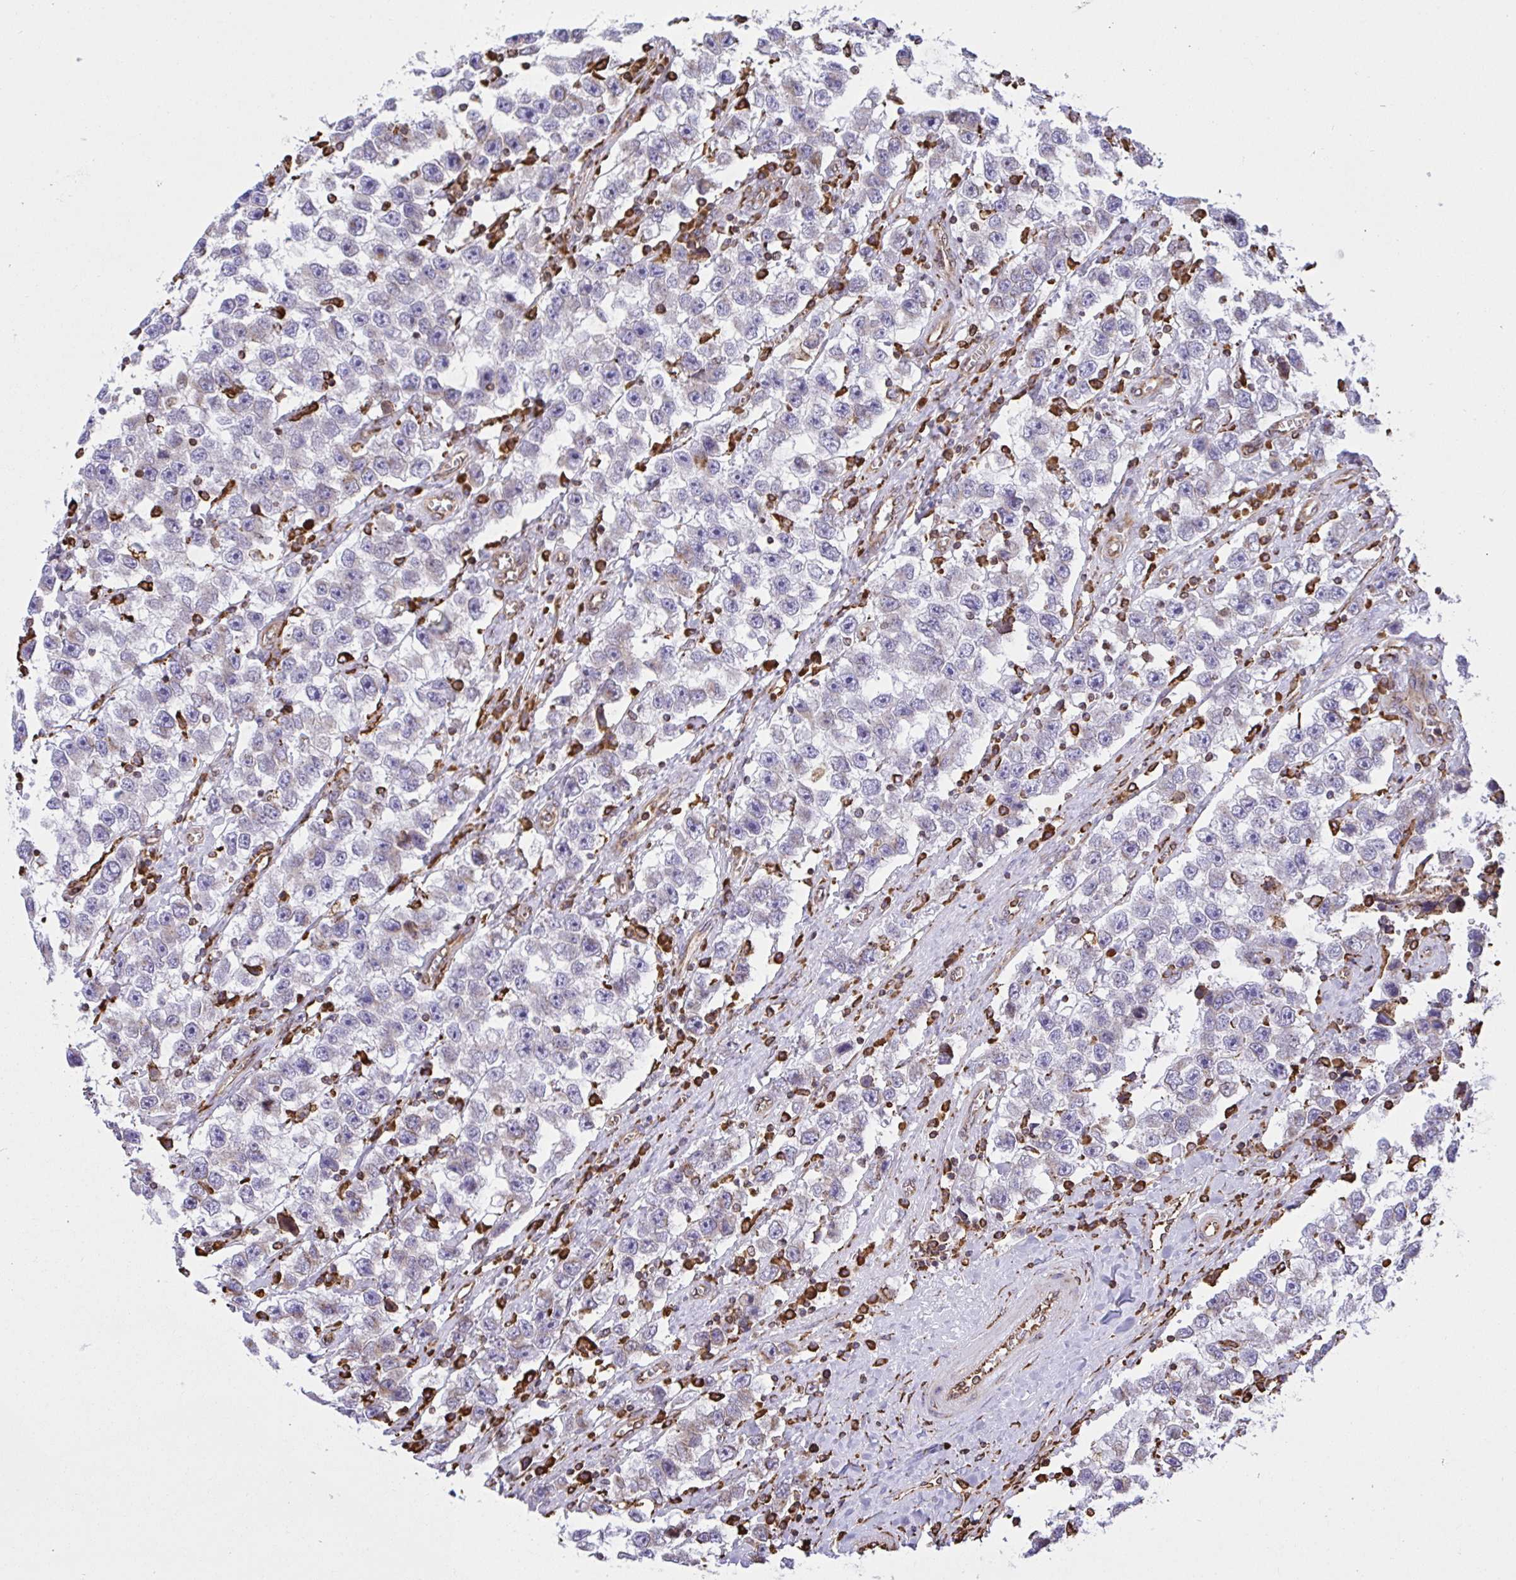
{"staining": {"intensity": "negative", "quantity": "none", "location": "none"}, "tissue": "testis cancer", "cell_type": "Tumor cells", "image_type": "cancer", "snomed": [{"axis": "morphology", "description": "Seminoma, NOS"}, {"axis": "topography", "description": "Testis"}], "caption": "Human testis seminoma stained for a protein using immunohistochemistry (IHC) exhibits no staining in tumor cells.", "gene": "CLGN", "patient": {"sex": "male", "age": 33}}